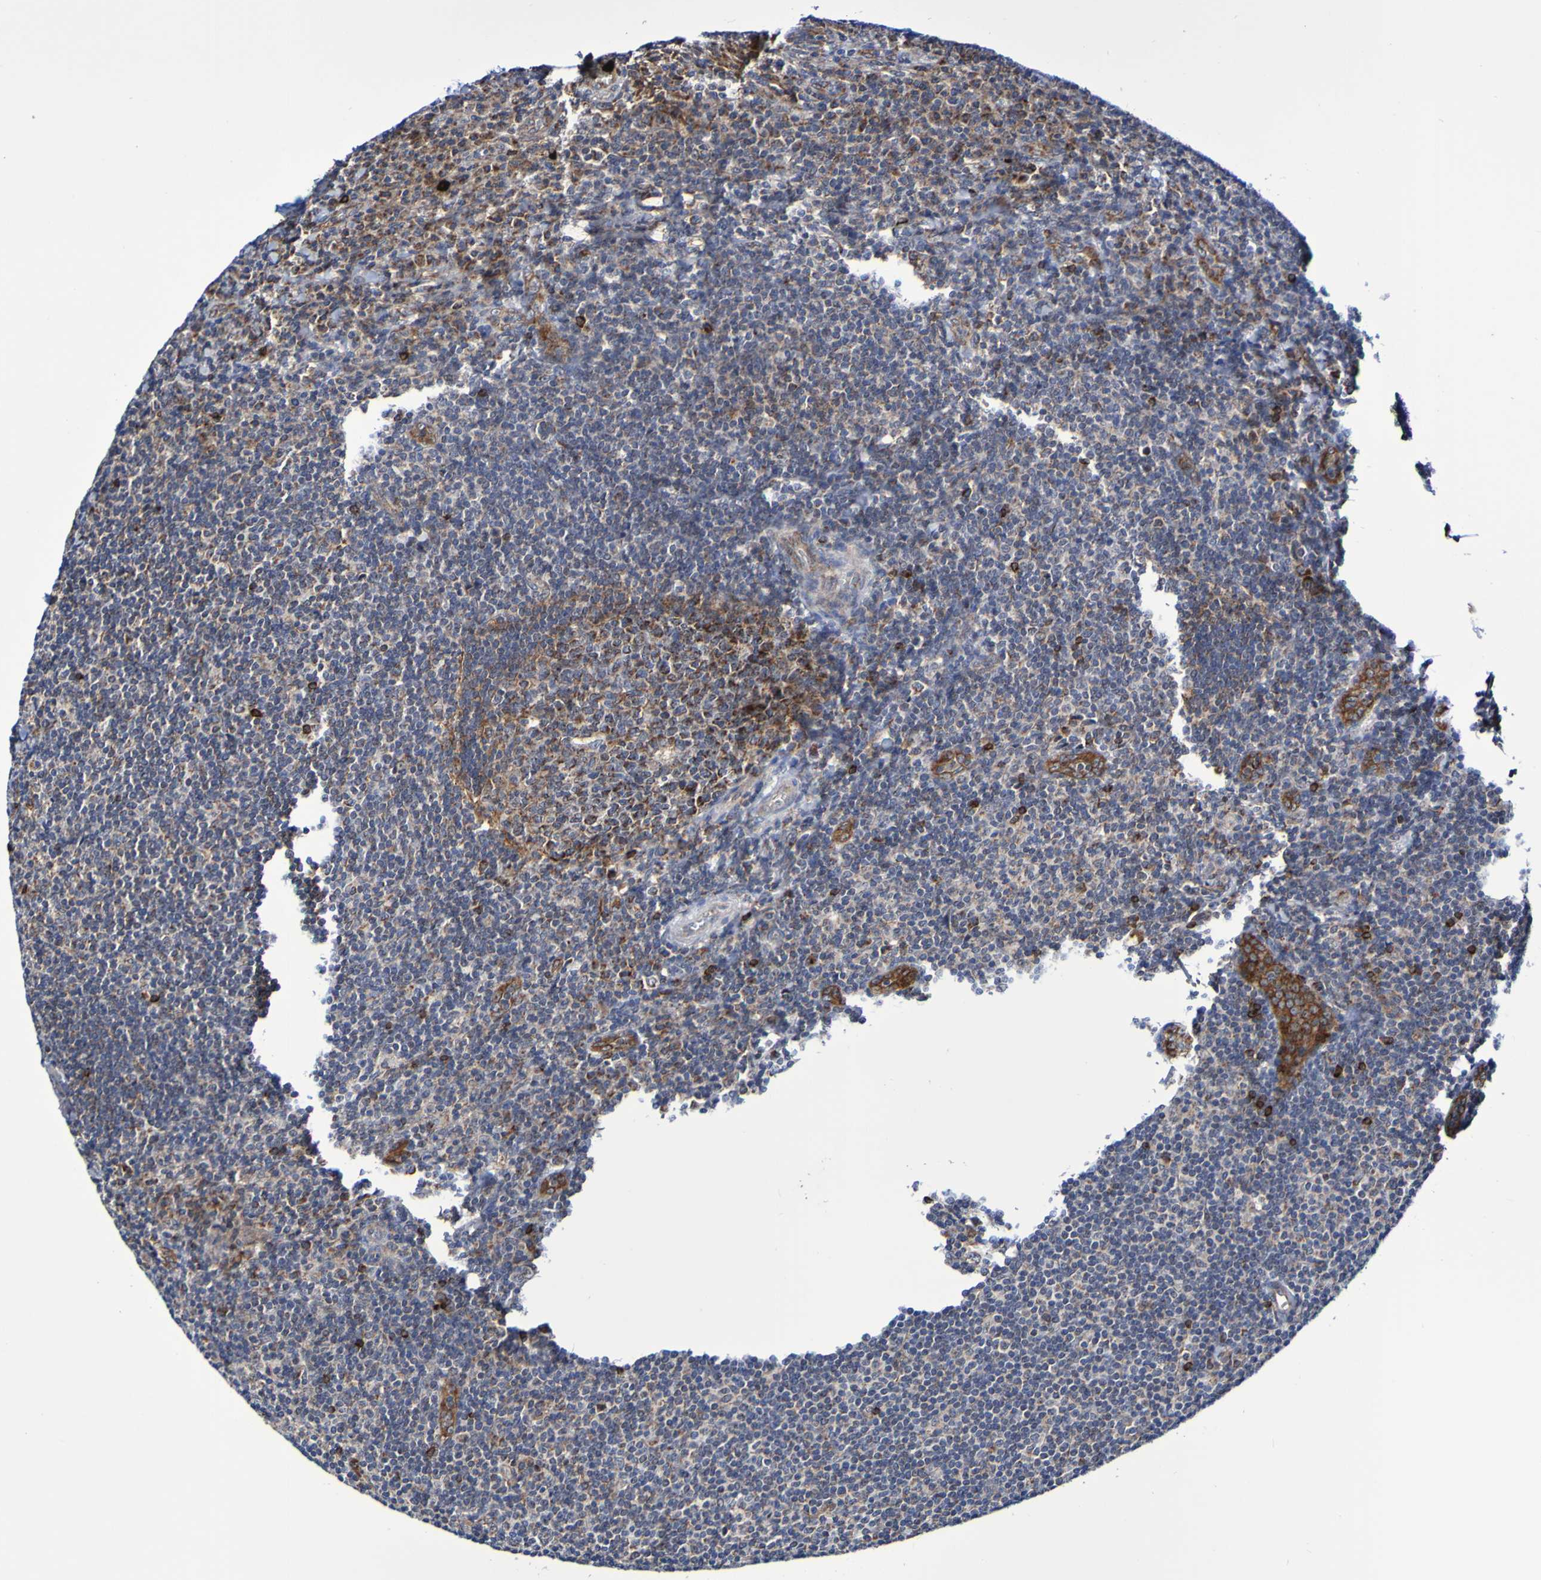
{"staining": {"intensity": "moderate", "quantity": "25%-75%", "location": "cytoplasmic/membranous"}, "tissue": "tonsil", "cell_type": "Germinal center cells", "image_type": "normal", "snomed": [{"axis": "morphology", "description": "Normal tissue, NOS"}, {"axis": "topography", "description": "Tonsil"}], "caption": "This image reveals IHC staining of normal human tonsil, with medium moderate cytoplasmic/membranous positivity in approximately 25%-75% of germinal center cells.", "gene": "GJB1", "patient": {"sex": "male", "age": 37}}